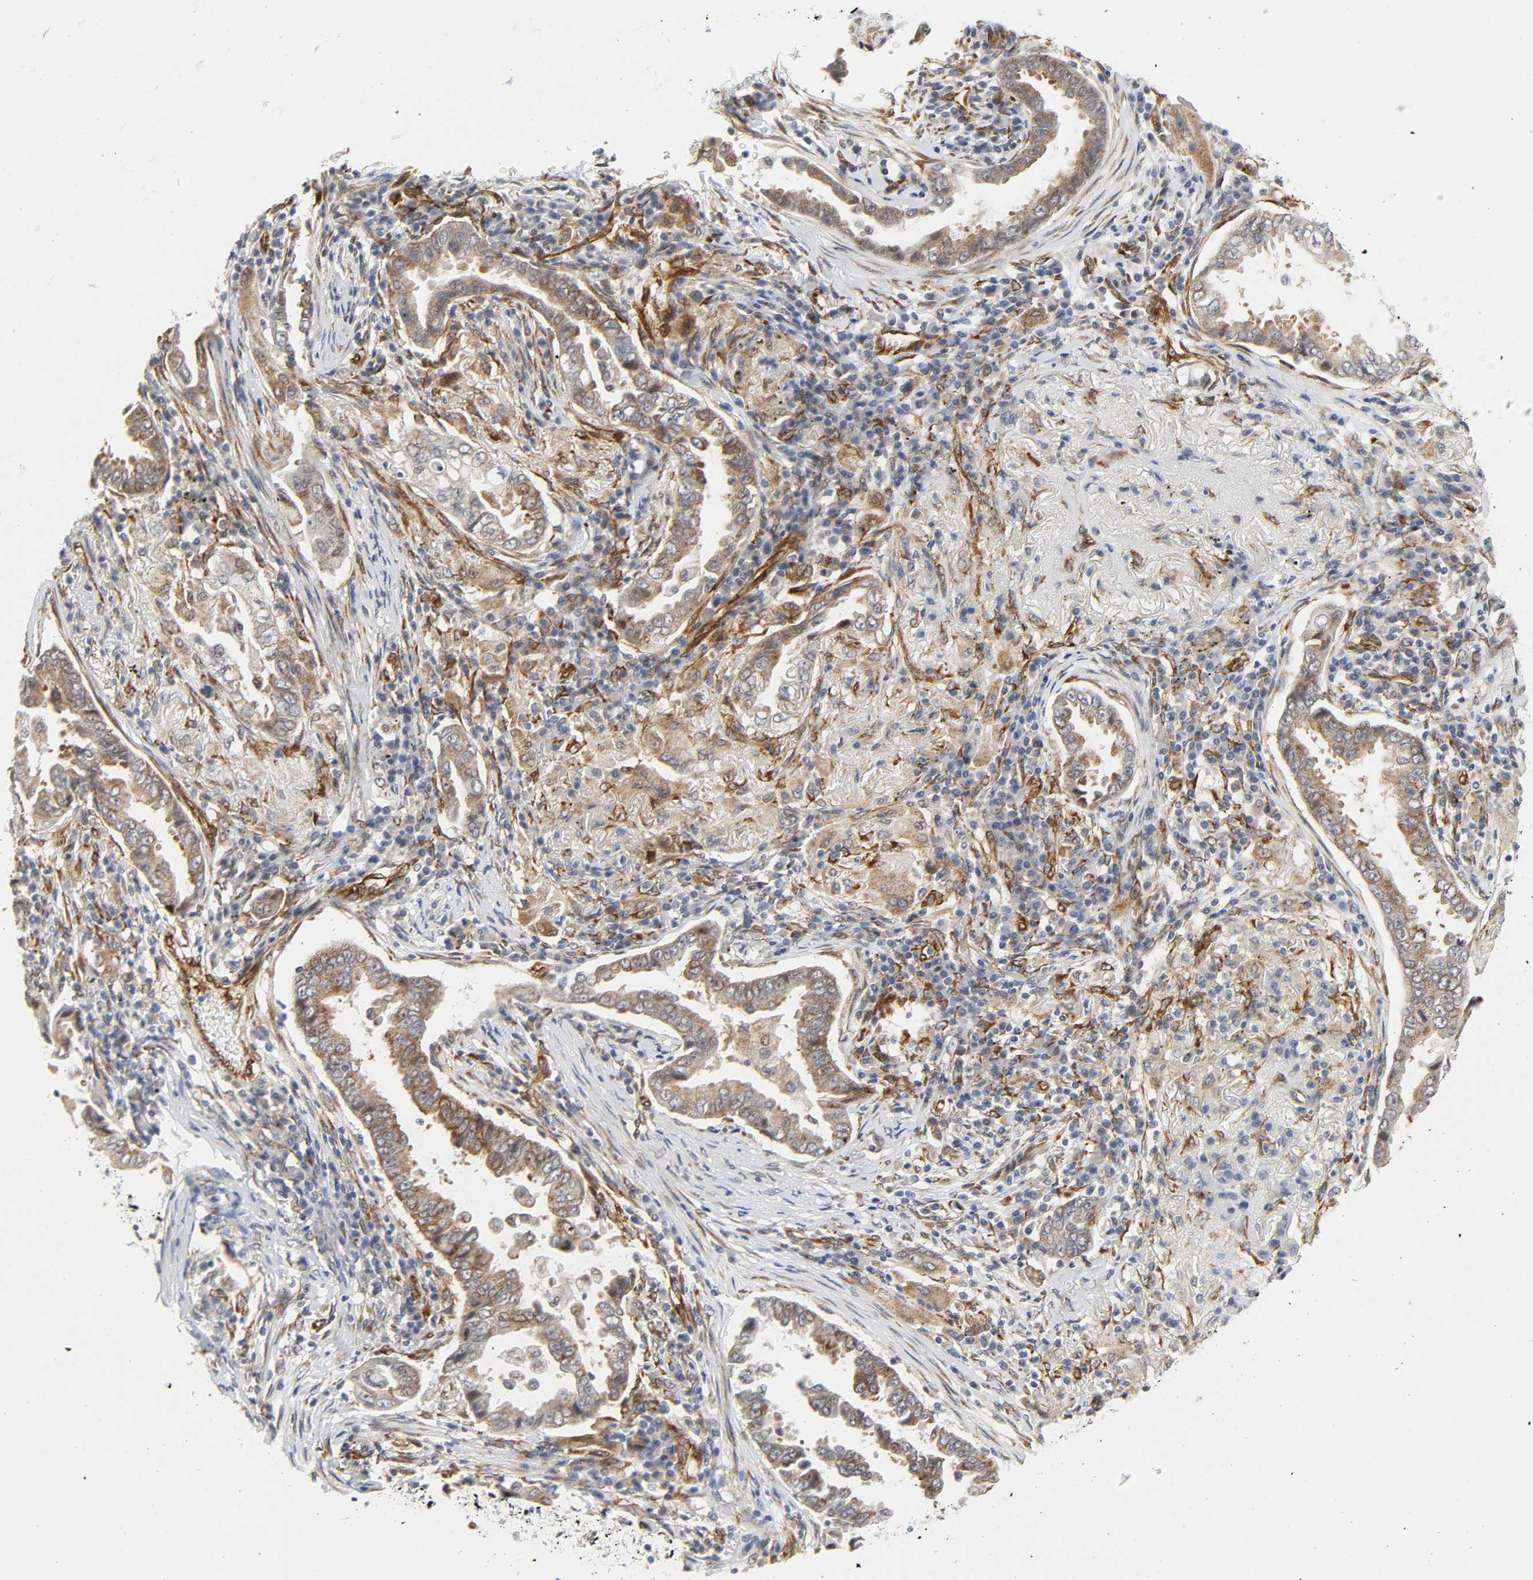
{"staining": {"intensity": "weak", "quantity": ">75%", "location": "cytoplasmic/membranous"}, "tissue": "lung cancer", "cell_type": "Tumor cells", "image_type": "cancer", "snomed": [{"axis": "morphology", "description": "Normal tissue, NOS"}, {"axis": "morphology", "description": "Inflammation, NOS"}, {"axis": "morphology", "description": "Adenocarcinoma, NOS"}, {"axis": "topography", "description": "Lung"}], "caption": "This photomicrograph shows immunohistochemistry staining of lung cancer, with low weak cytoplasmic/membranous positivity in approximately >75% of tumor cells.", "gene": "DOCK1", "patient": {"sex": "female", "age": 64}}